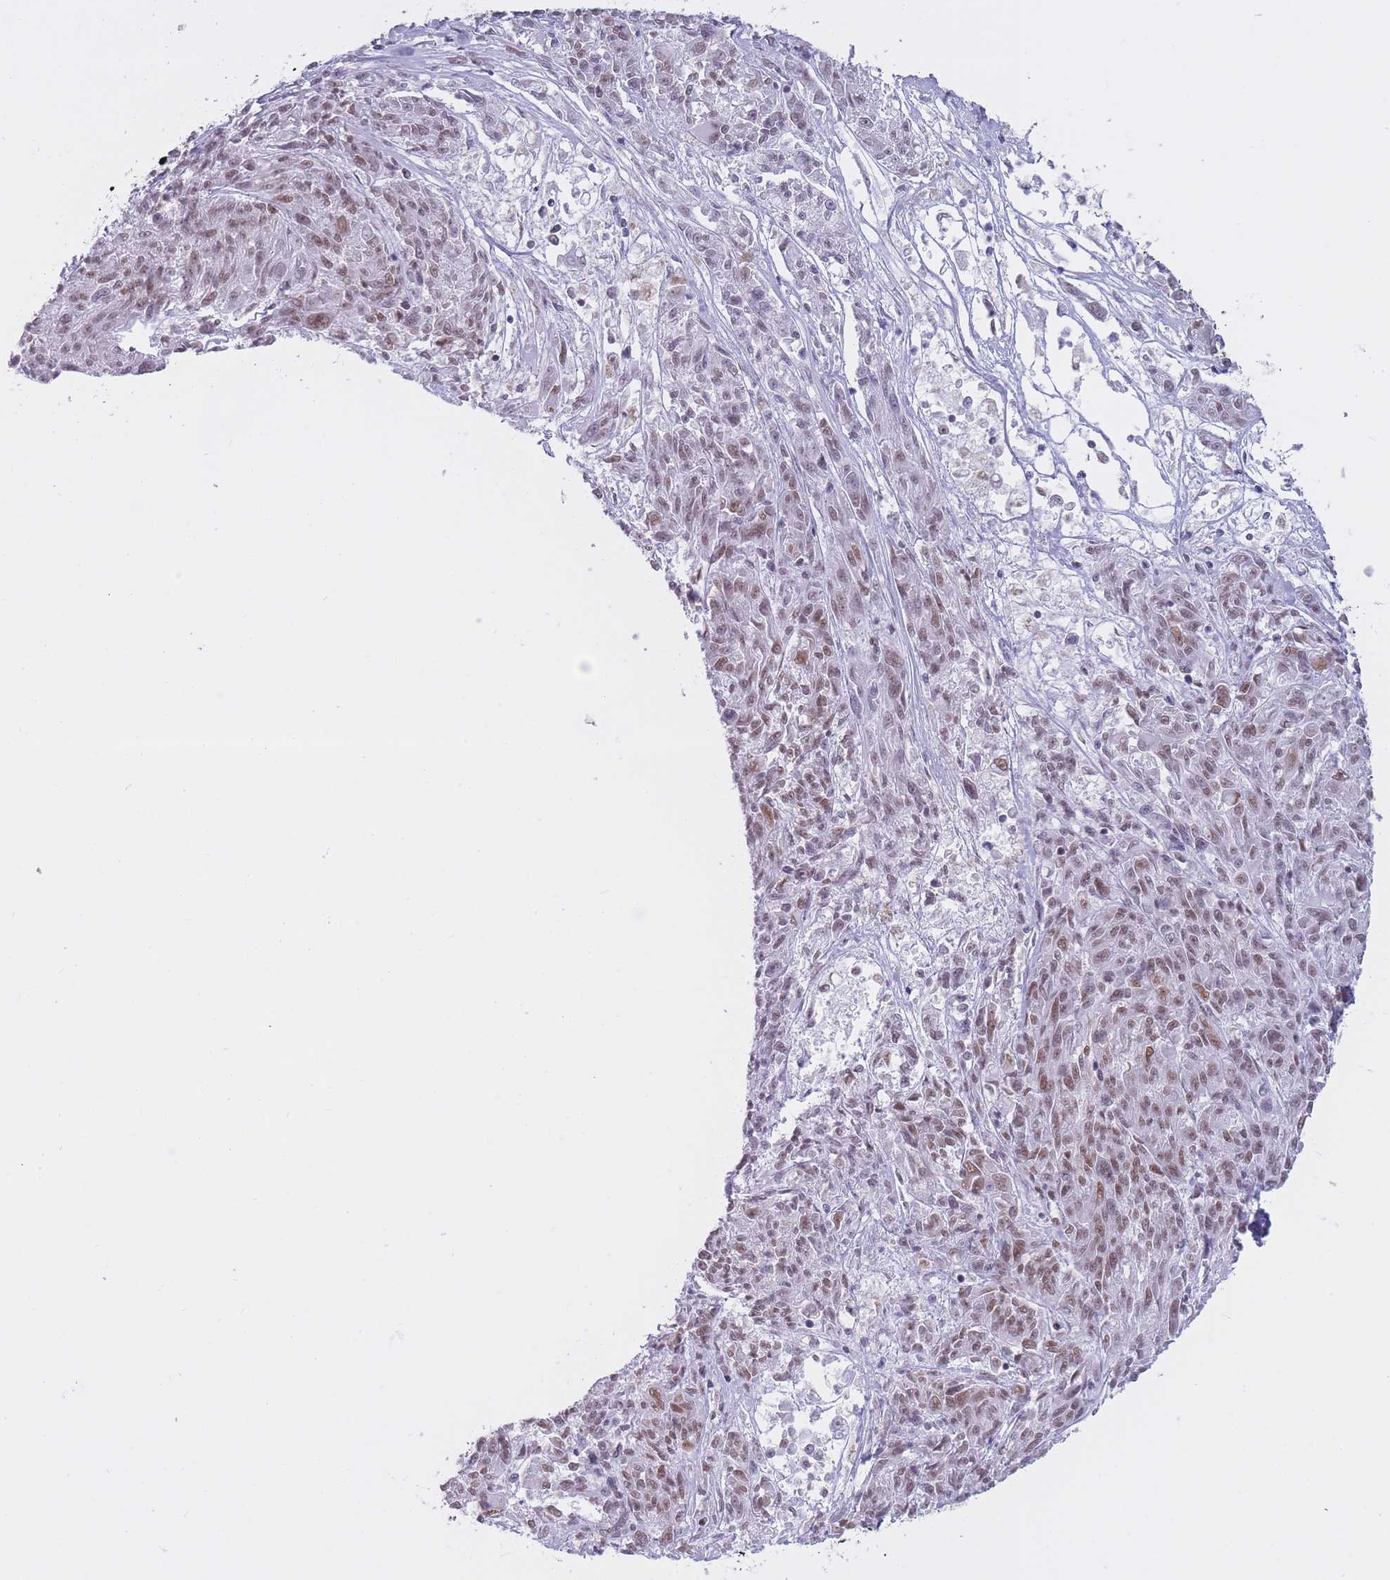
{"staining": {"intensity": "moderate", "quantity": ">75%", "location": "nuclear"}, "tissue": "melanoma", "cell_type": "Tumor cells", "image_type": "cancer", "snomed": [{"axis": "morphology", "description": "Malignant melanoma, NOS"}, {"axis": "topography", "description": "Skin"}], "caption": "Melanoma stained with a protein marker shows moderate staining in tumor cells.", "gene": "HNRNPUL1", "patient": {"sex": "male", "age": 53}}